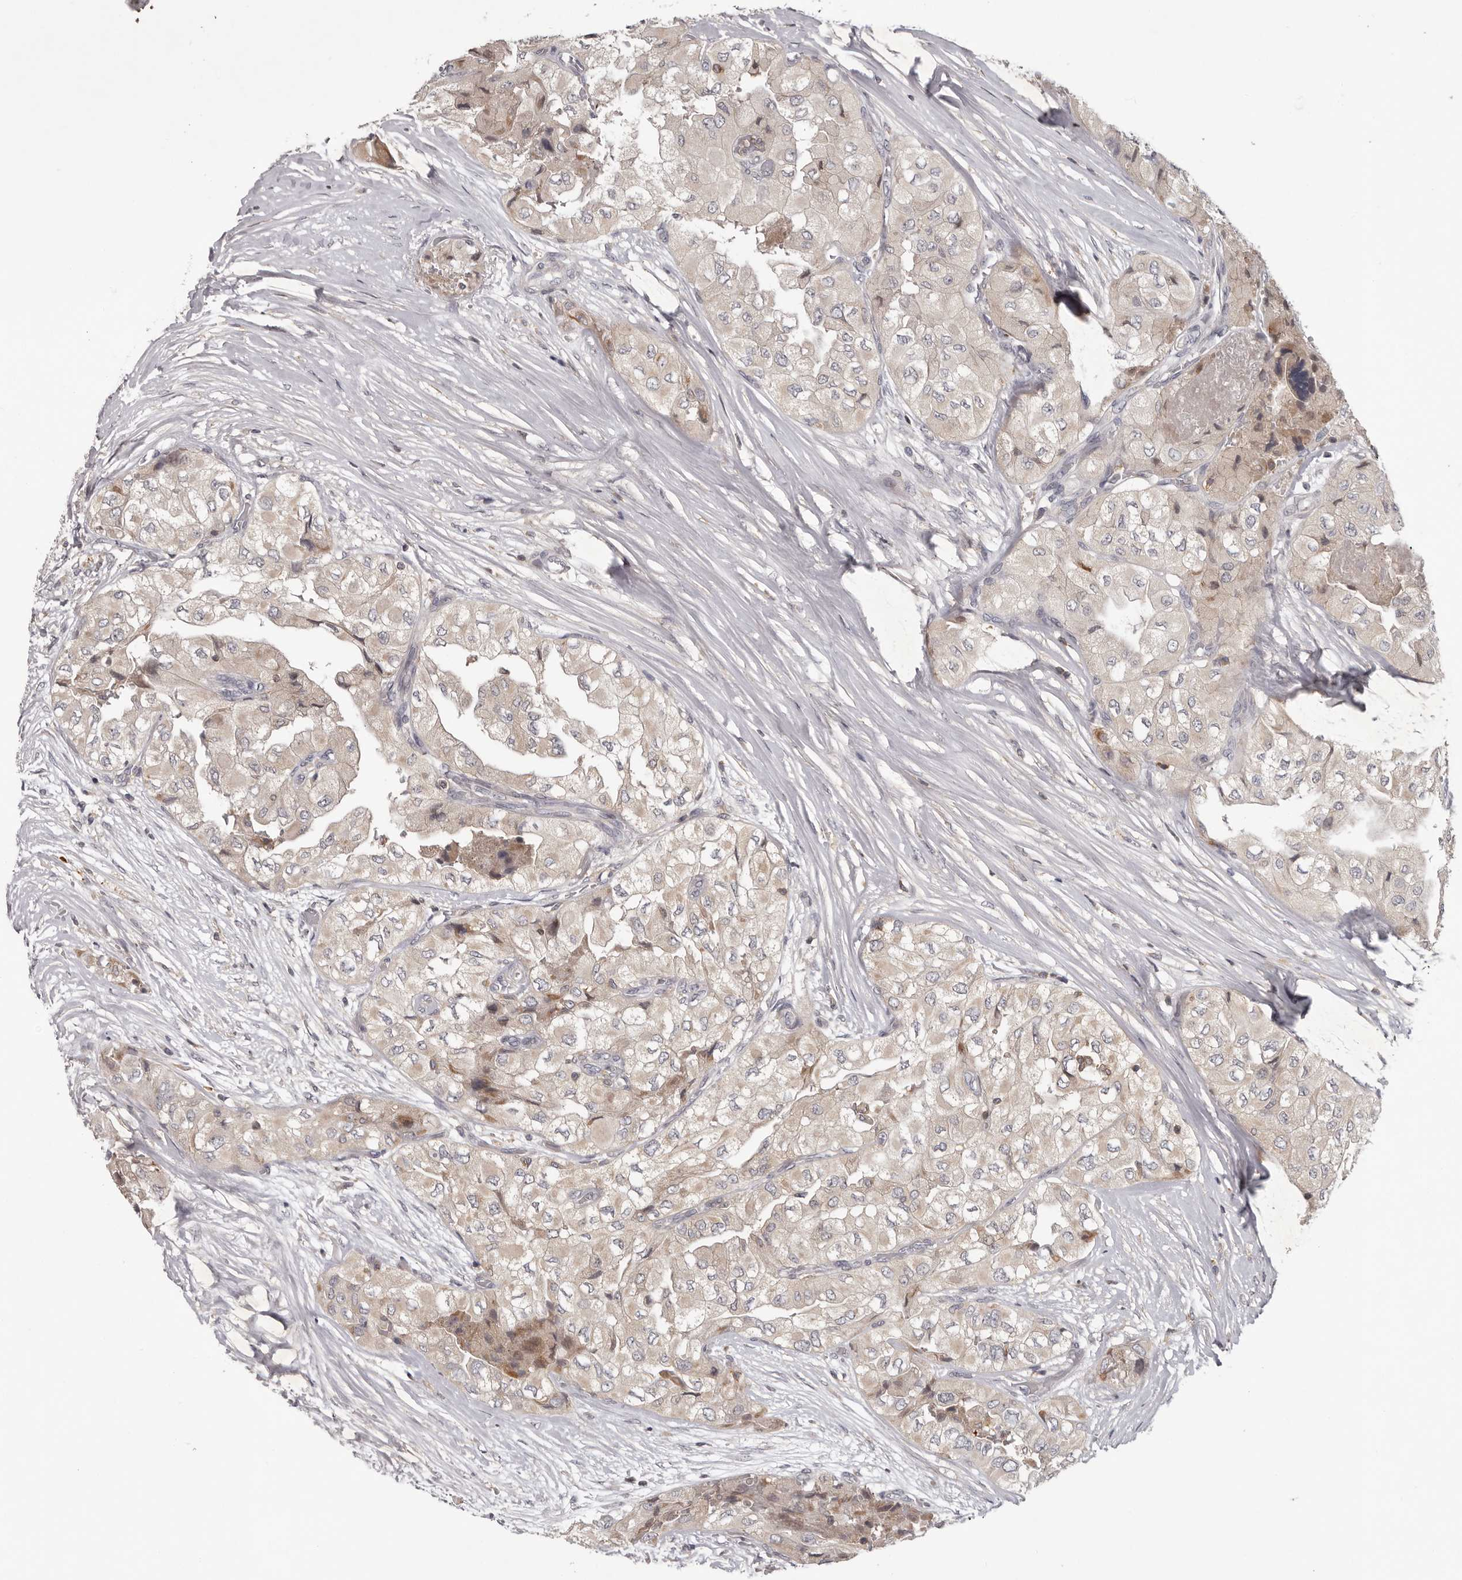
{"staining": {"intensity": "weak", "quantity": "<25%", "location": "cytoplasmic/membranous"}, "tissue": "thyroid cancer", "cell_type": "Tumor cells", "image_type": "cancer", "snomed": [{"axis": "morphology", "description": "Papillary adenocarcinoma, NOS"}, {"axis": "topography", "description": "Thyroid gland"}], "caption": "Tumor cells are negative for brown protein staining in thyroid cancer (papillary adenocarcinoma).", "gene": "ANKRD44", "patient": {"sex": "female", "age": 59}}